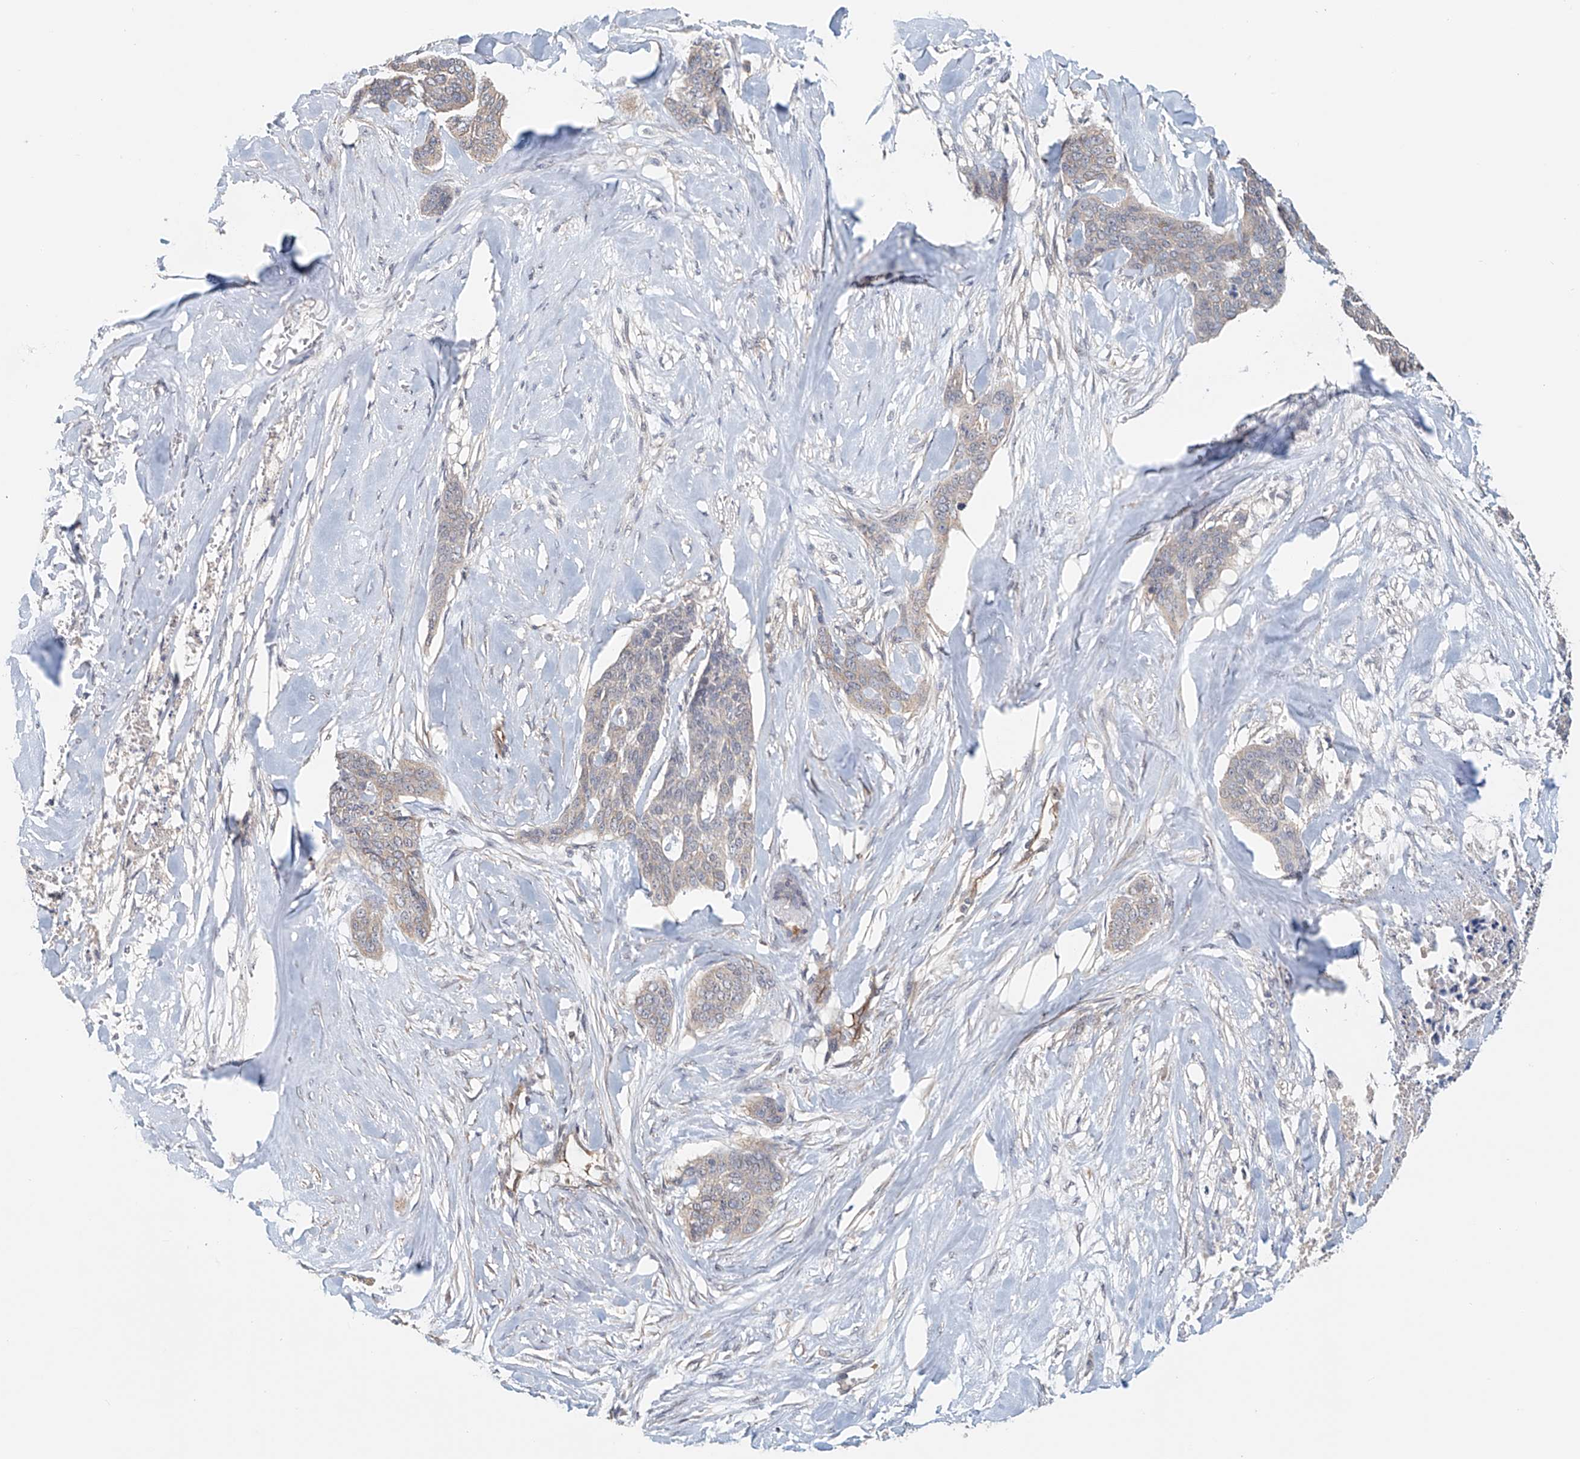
{"staining": {"intensity": "negative", "quantity": "none", "location": "none"}, "tissue": "skin cancer", "cell_type": "Tumor cells", "image_type": "cancer", "snomed": [{"axis": "morphology", "description": "Basal cell carcinoma"}, {"axis": "topography", "description": "Skin"}], "caption": "Protein analysis of skin cancer demonstrates no significant expression in tumor cells.", "gene": "FRYL", "patient": {"sex": "female", "age": 64}}